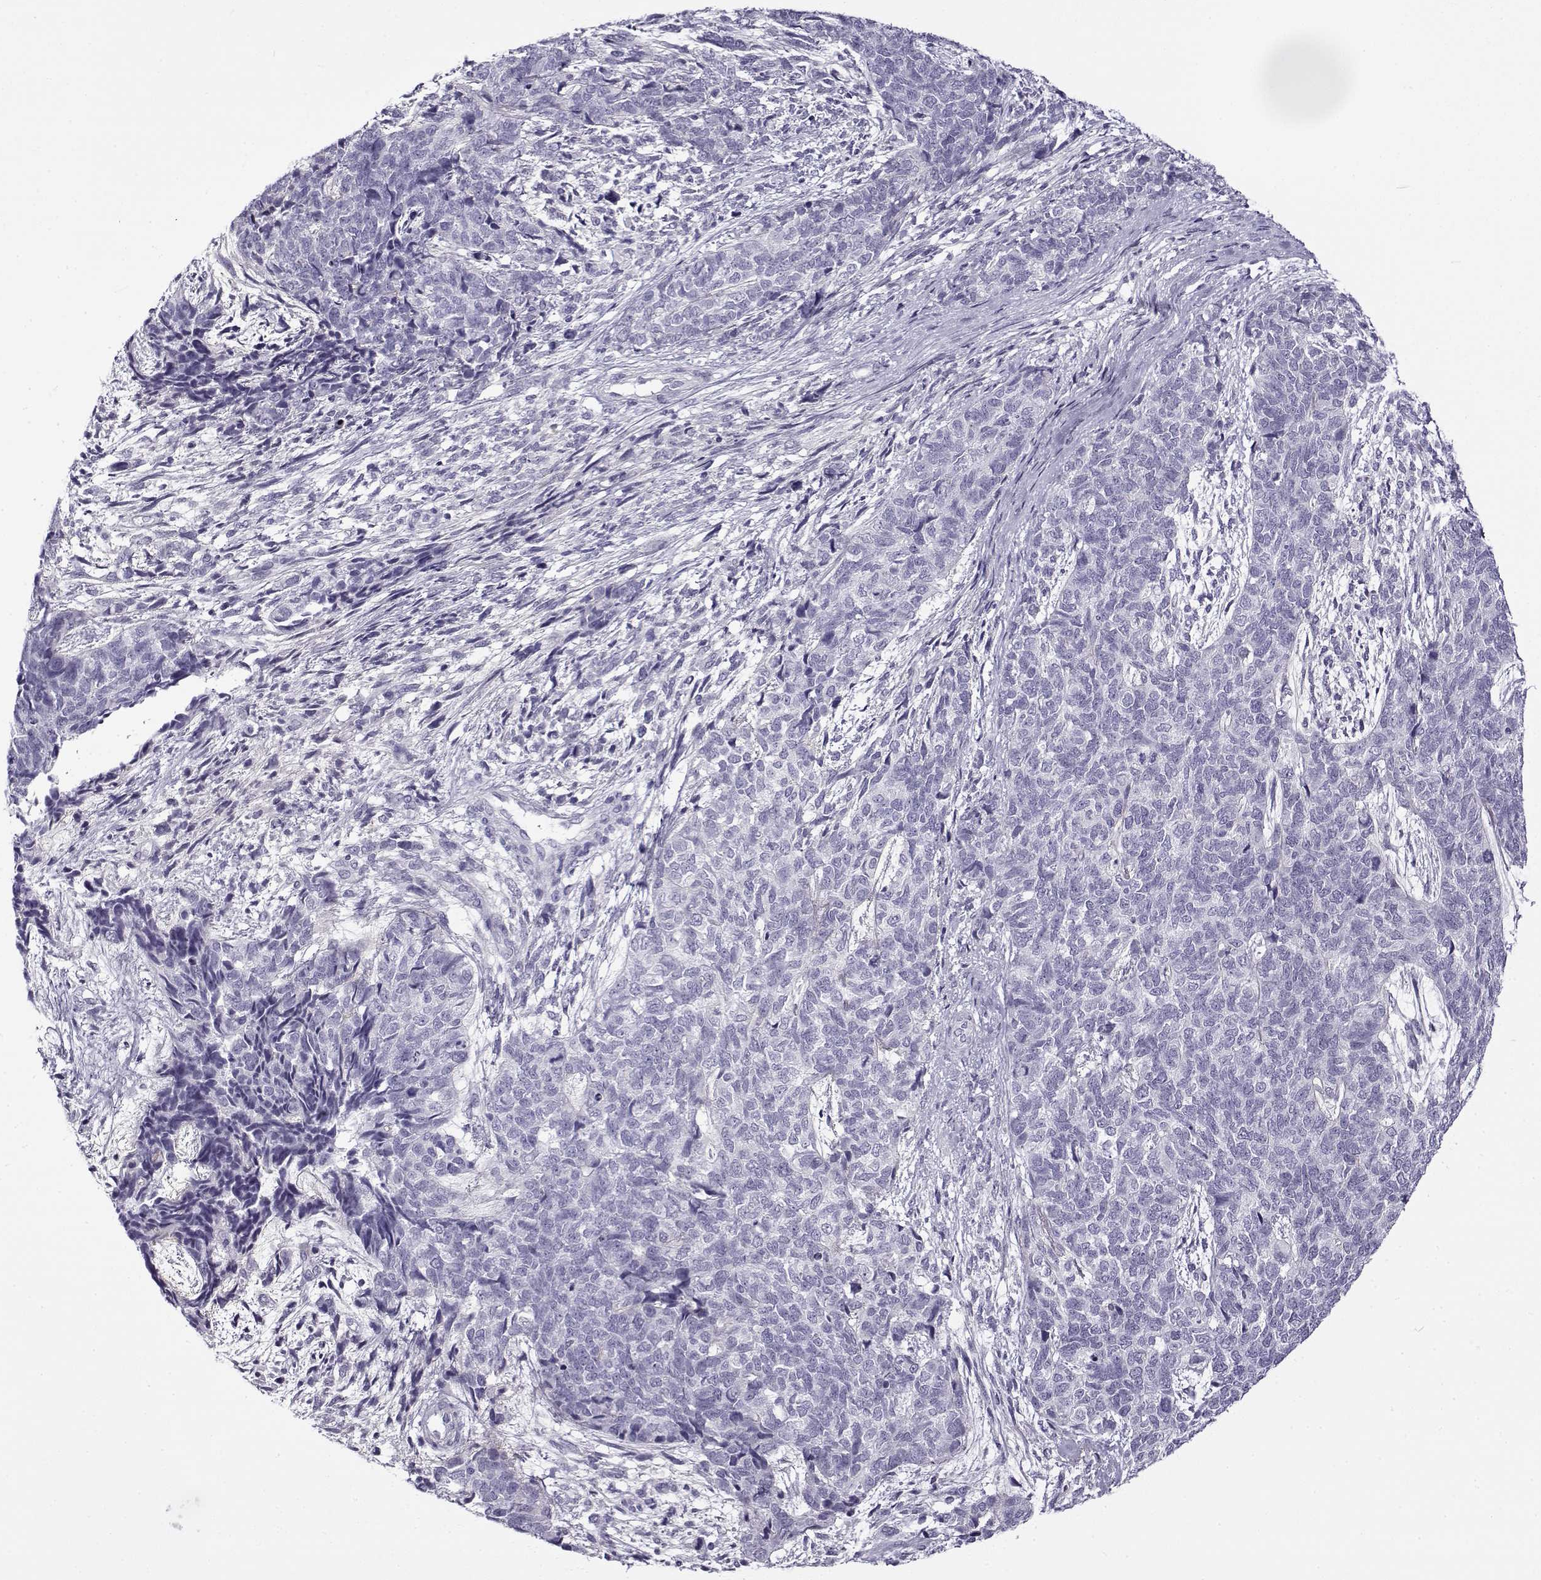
{"staining": {"intensity": "negative", "quantity": "none", "location": "none"}, "tissue": "cervical cancer", "cell_type": "Tumor cells", "image_type": "cancer", "snomed": [{"axis": "morphology", "description": "Squamous cell carcinoma, NOS"}, {"axis": "topography", "description": "Cervix"}], "caption": "Cervical cancer was stained to show a protein in brown. There is no significant expression in tumor cells.", "gene": "GTSF1L", "patient": {"sex": "female", "age": 63}}